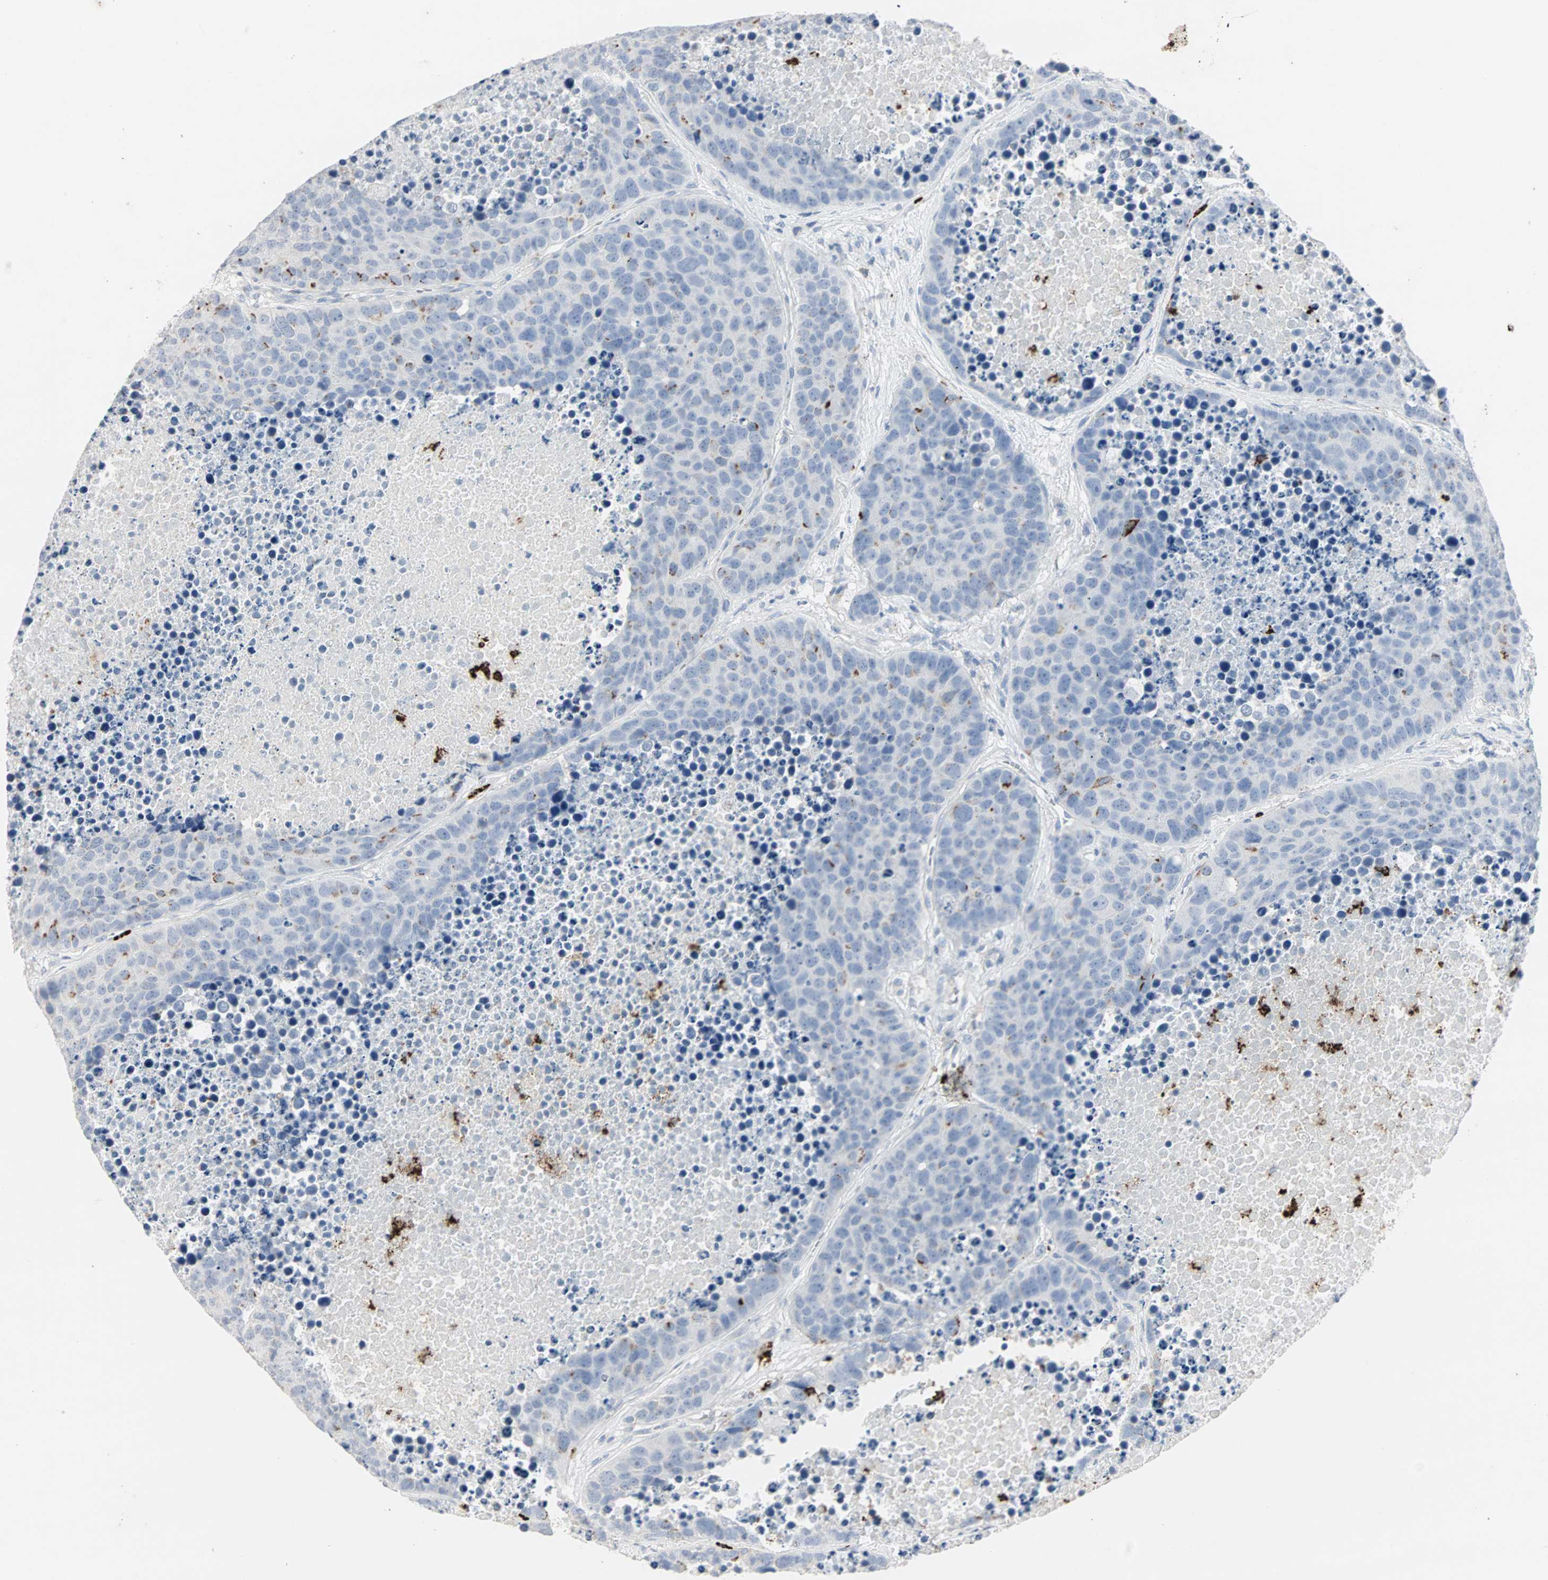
{"staining": {"intensity": "negative", "quantity": "none", "location": "none"}, "tissue": "carcinoid", "cell_type": "Tumor cells", "image_type": "cancer", "snomed": [{"axis": "morphology", "description": "Carcinoid, malignant, NOS"}, {"axis": "topography", "description": "Lung"}], "caption": "A micrograph of carcinoid stained for a protein reveals no brown staining in tumor cells. (DAB IHC, high magnification).", "gene": "CEACAM6", "patient": {"sex": "male", "age": 60}}